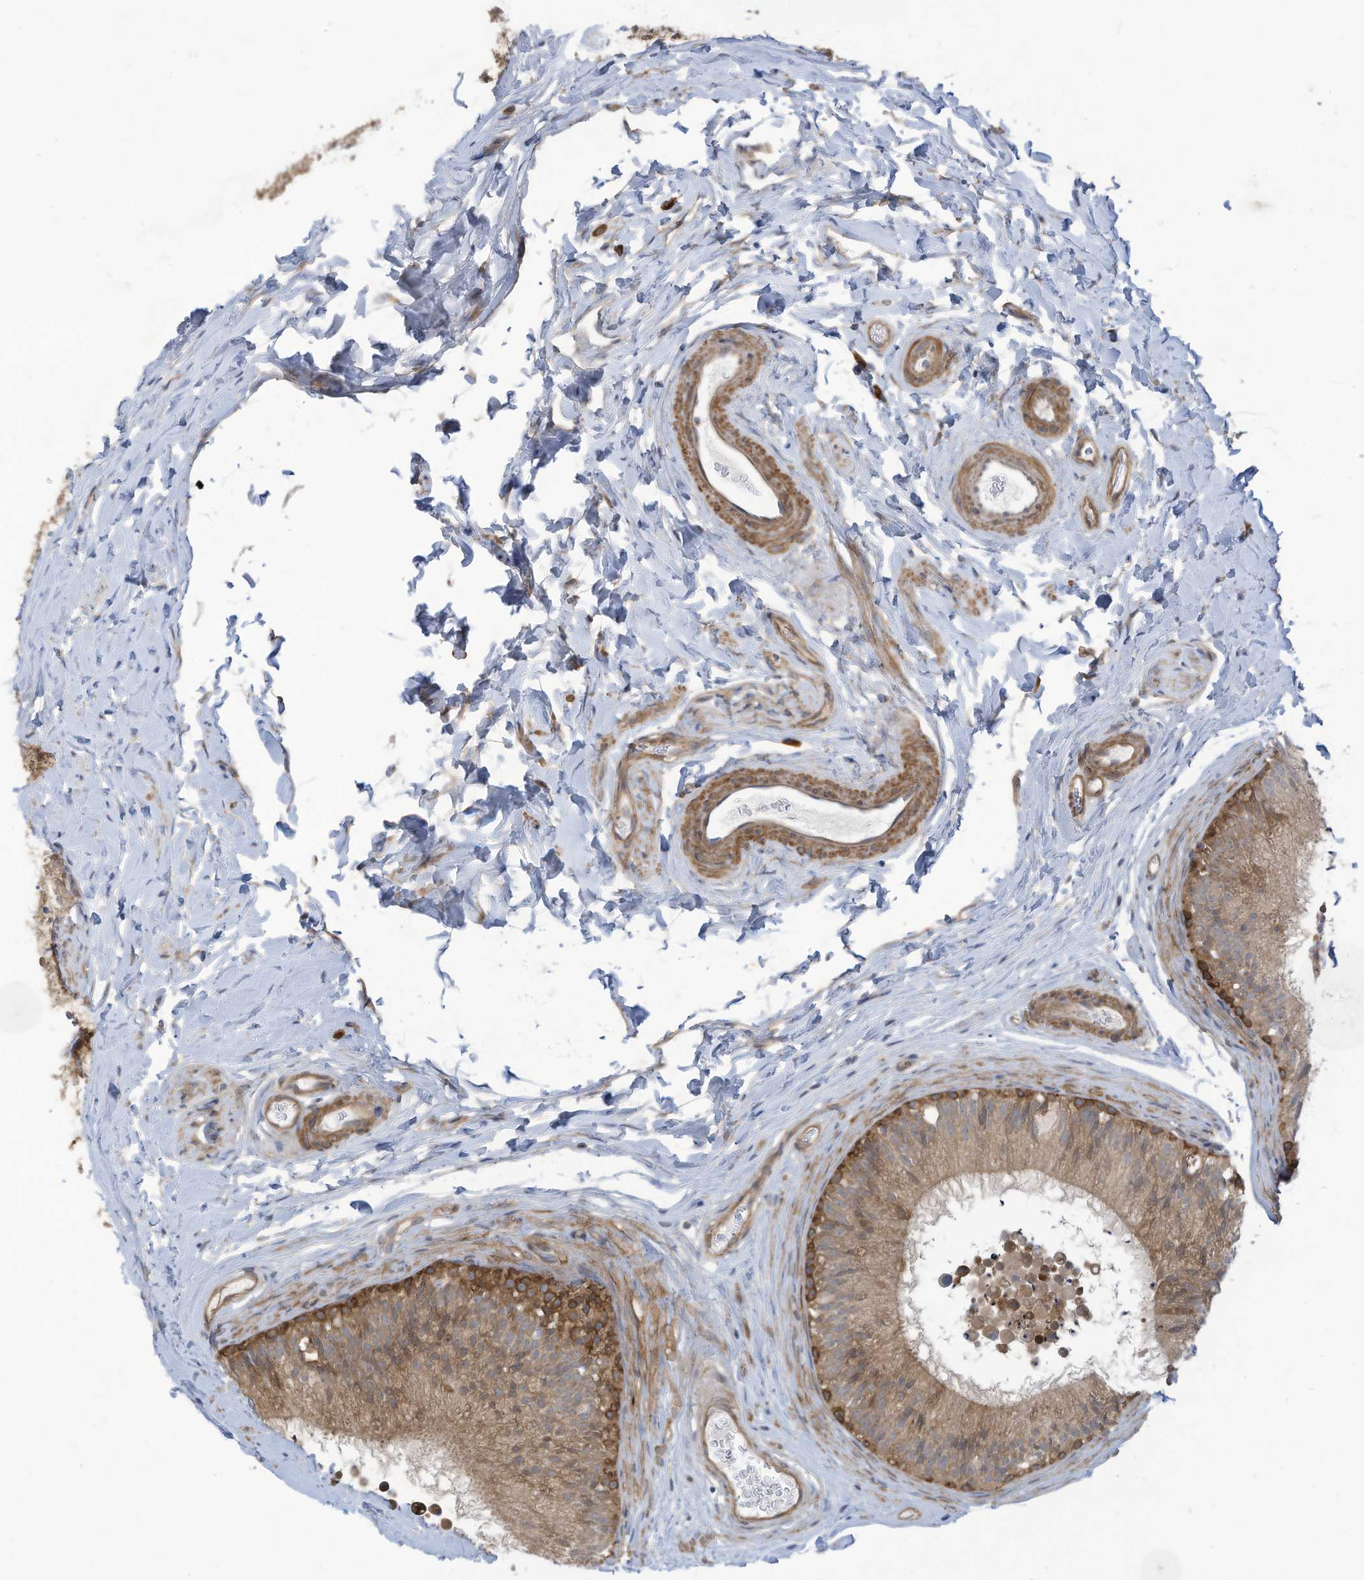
{"staining": {"intensity": "moderate", "quantity": ">75%", "location": "cytoplasmic/membranous"}, "tissue": "epididymis", "cell_type": "Glandular cells", "image_type": "normal", "snomed": [{"axis": "morphology", "description": "Normal tissue, NOS"}, {"axis": "topography", "description": "Epididymis"}], "caption": "Immunohistochemical staining of benign human epididymis reveals medium levels of moderate cytoplasmic/membranous positivity in about >75% of glandular cells.", "gene": "ADI1", "patient": {"sex": "male", "age": 29}}